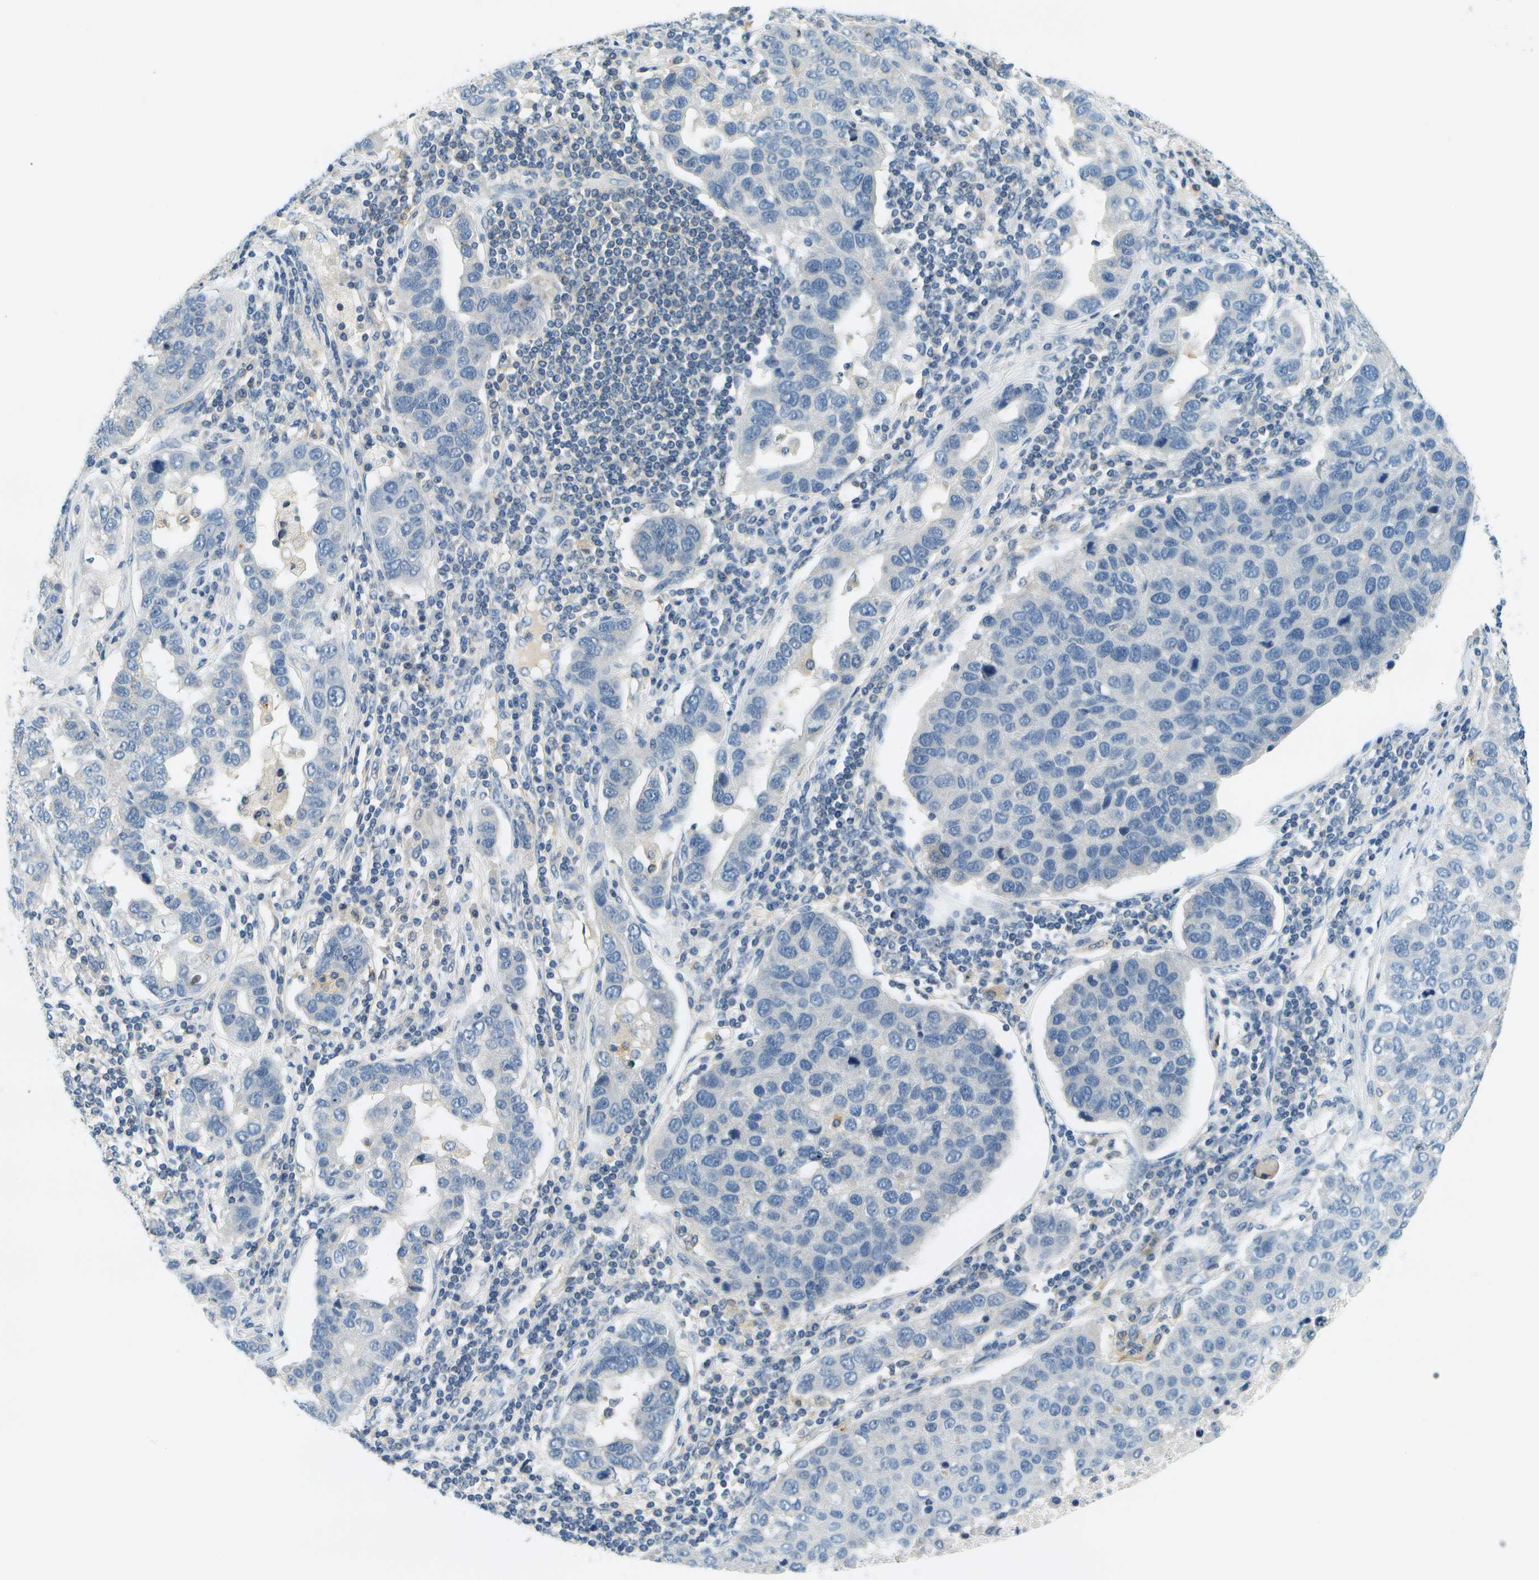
{"staining": {"intensity": "negative", "quantity": "none", "location": "none"}, "tissue": "pancreatic cancer", "cell_type": "Tumor cells", "image_type": "cancer", "snomed": [{"axis": "morphology", "description": "Adenocarcinoma, NOS"}, {"axis": "topography", "description": "Pancreas"}], "caption": "Tumor cells are negative for brown protein staining in adenocarcinoma (pancreatic). Brightfield microscopy of immunohistochemistry (IHC) stained with DAB (brown) and hematoxylin (blue), captured at high magnification.", "gene": "RASGRP2", "patient": {"sex": "female", "age": 61}}